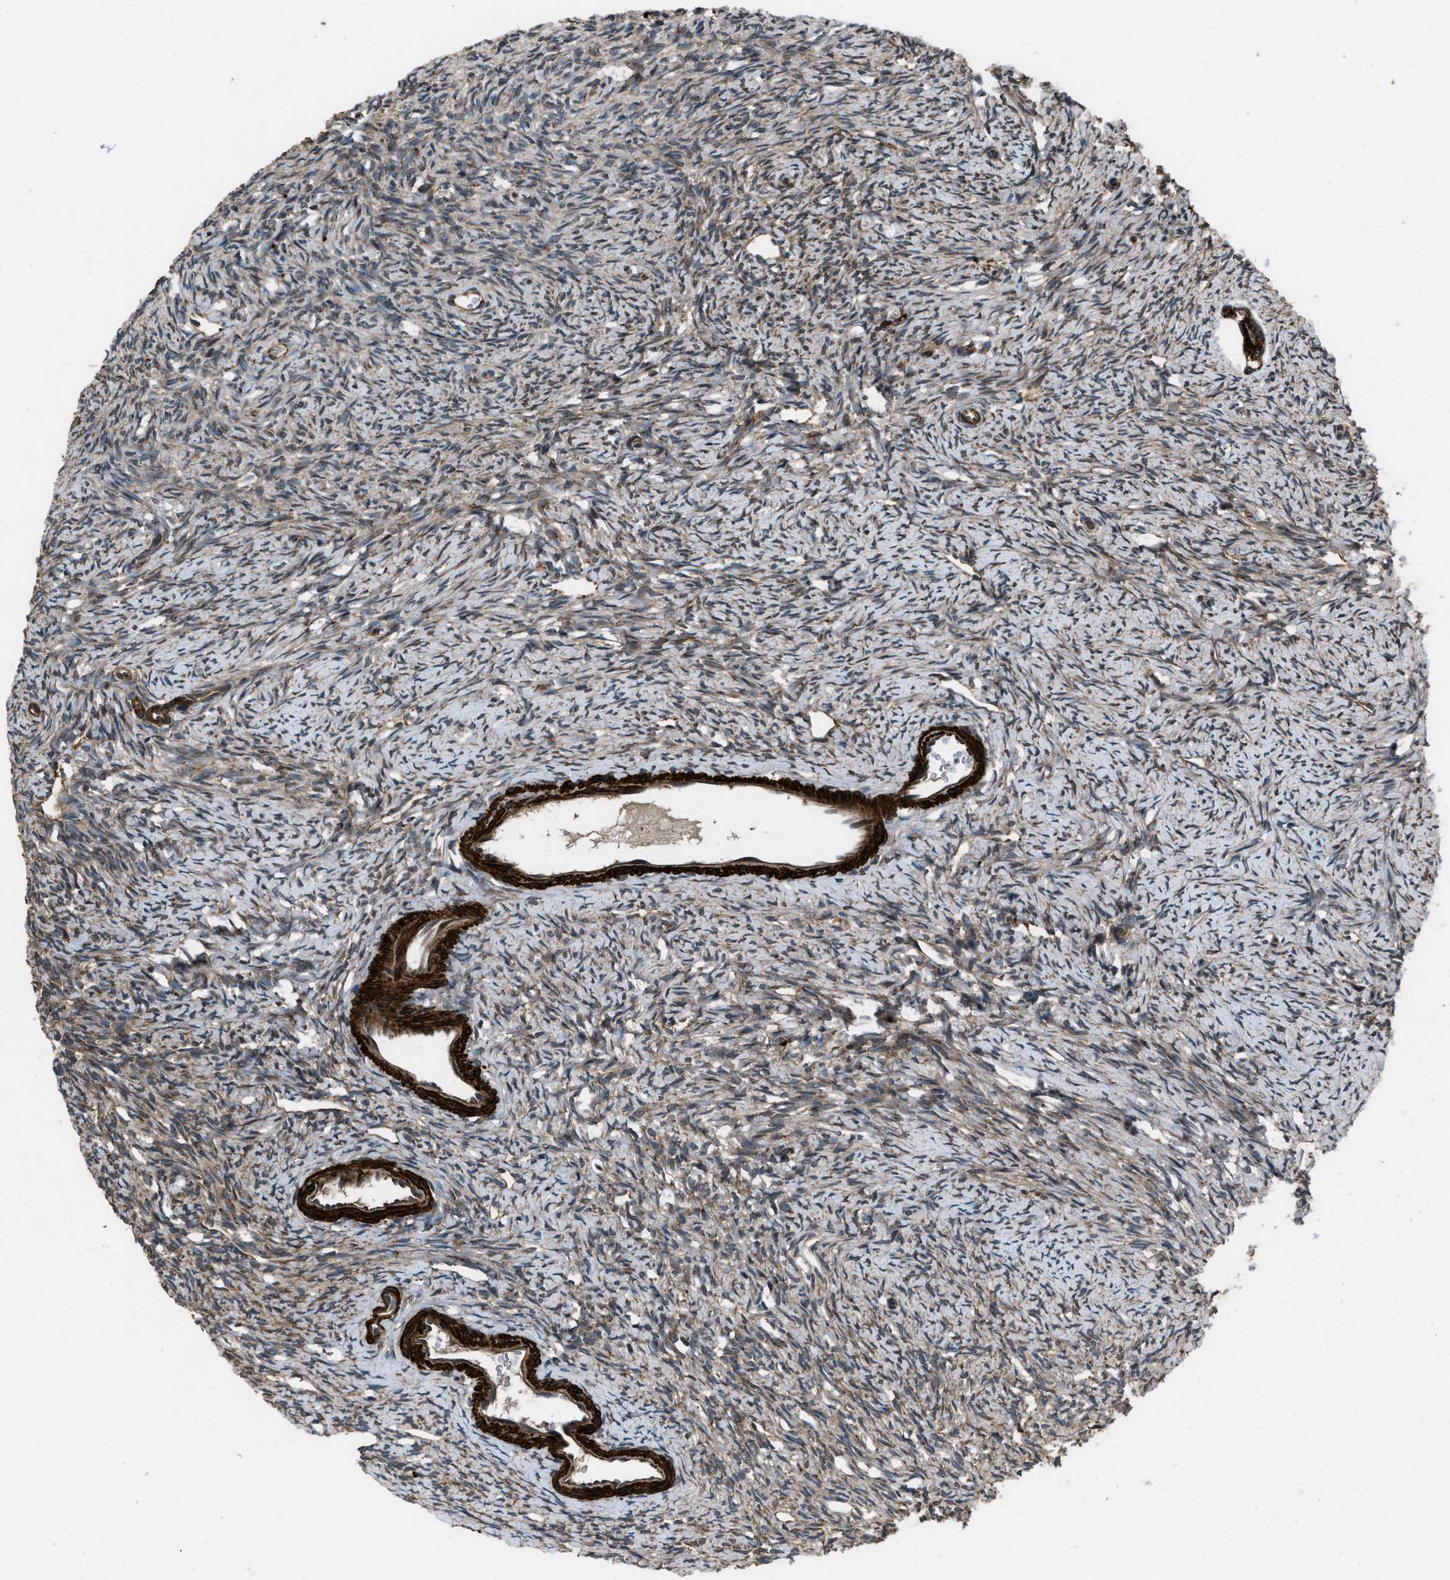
{"staining": {"intensity": "strong", "quantity": ">75%", "location": "cytoplasmic/membranous"}, "tissue": "ovary", "cell_type": "Follicle cells", "image_type": "normal", "snomed": [{"axis": "morphology", "description": "Normal tissue, NOS"}, {"axis": "topography", "description": "Ovary"}], "caption": "Protein expression analysis of unremarkable human ovary reveals strong cytoplasmic/membranous expression in approximately >75% of follicle cells.", "gene": "IRAK4", "patient": {"sex": "female", "age": 33}}